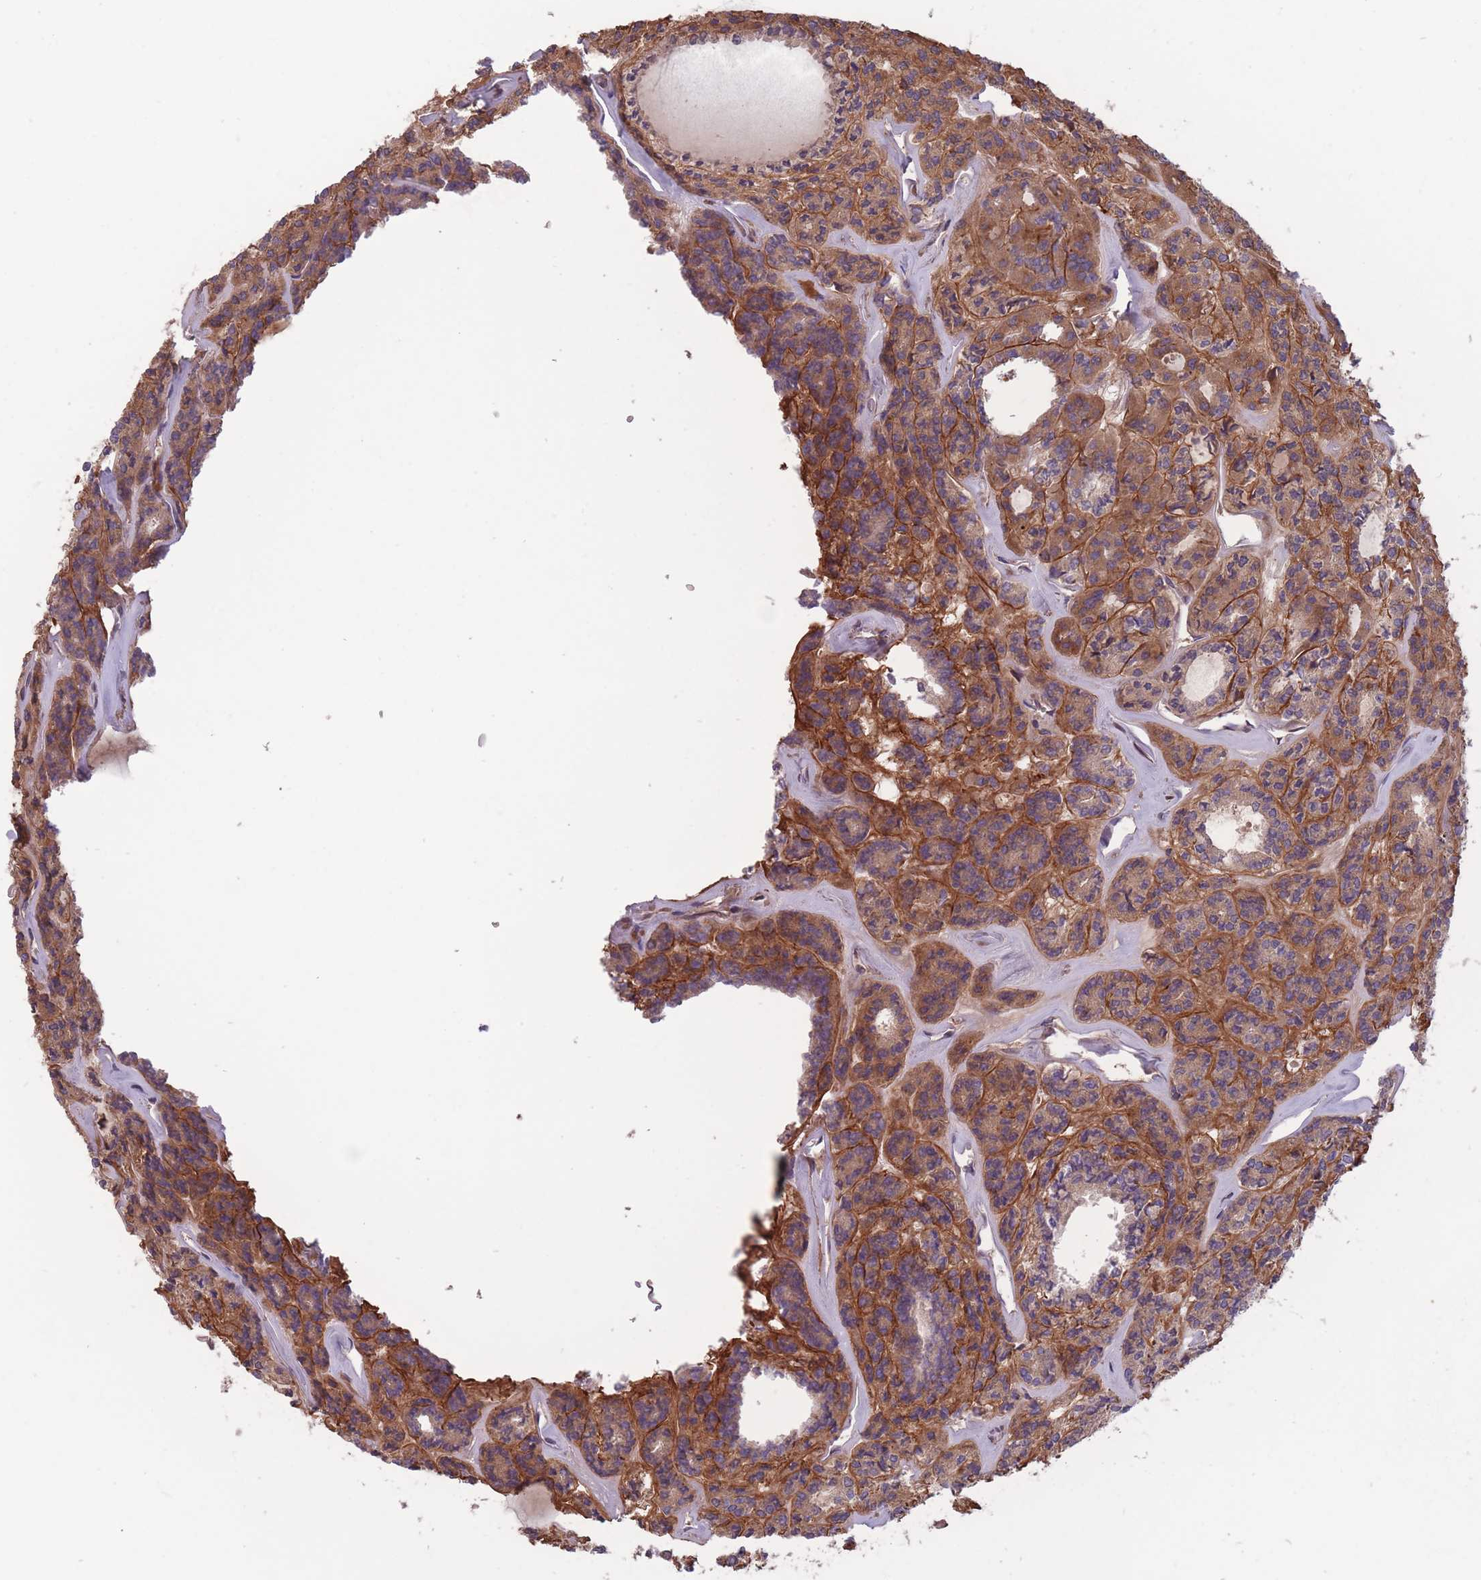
{"staining": {"intensity": "moderate", "quantity": ">75%", "location": "cytoplasmic/membranous"}, "tissue": "thyroid cancer", "cell_type": "Tumor cells", "image_type": "cancer", "snomed": [{"axis": "morphology", "description": "Follicular adenoma carcinoma, NOS"}, {"axis": "topography", "description": "Thyroid gland"}], "caption": "Tumor cells exhibit medium levels of moderate cytoplasmic/membranous staining in about >75% of cells in human follicular adenoma carcinoma (thyroid).", "gene": "ITPKC", "patient": {"sex": "female", "age": 63}}